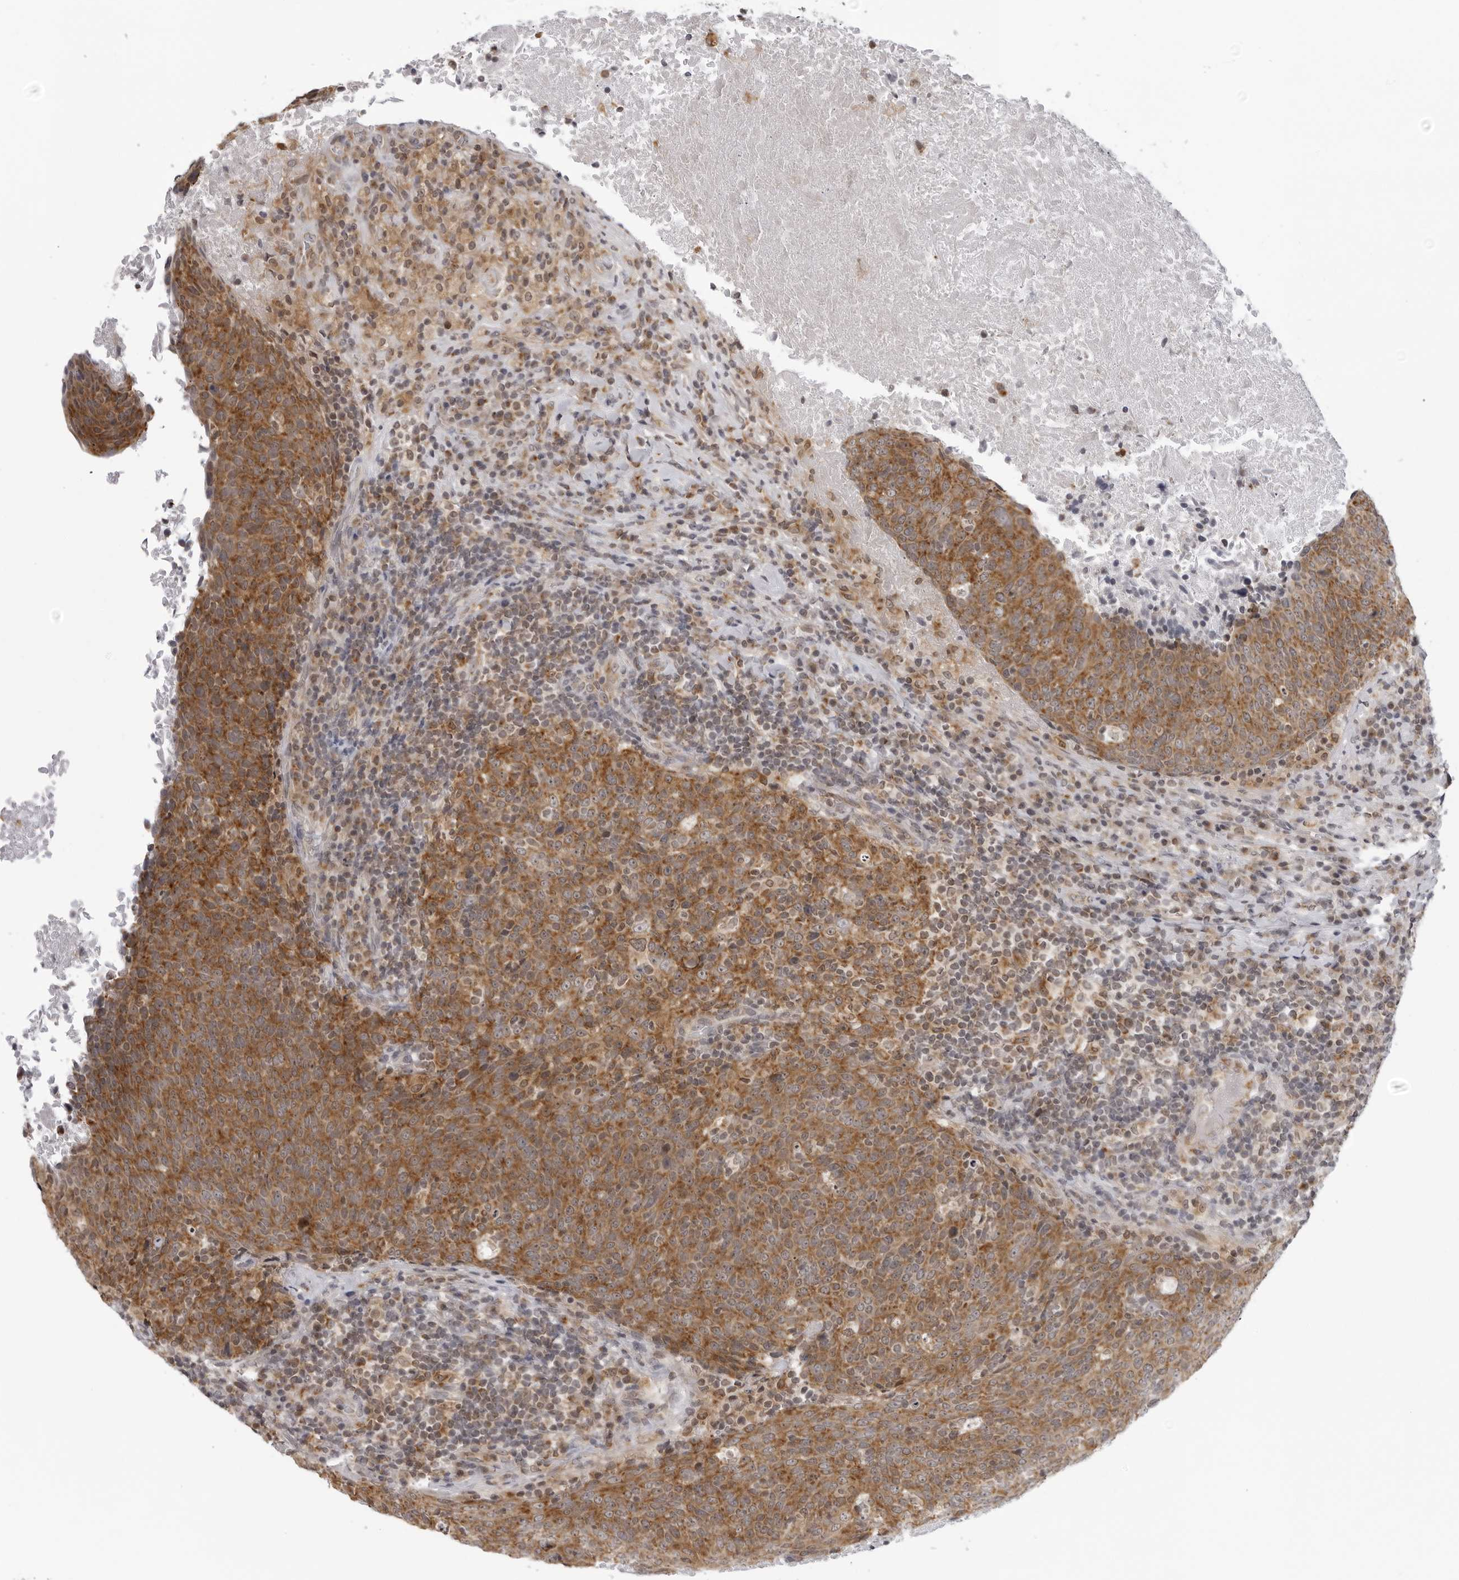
{"staining": {"intensity": "moderate", "quantity": ">75%", "location": "cytoplasmic/membranous"}, "tissue": "head and neck cancer", "cell_type": "Tumor cells", "image_type": "cancer", "snomed": [{"axis": "morphology", "description": "Squamous cell carcinoma, NOS"}, {"axis": "morphology", "description": "Squamous cell carcinoma, metastatic, NOS"}, {"axis": "topography", "description": "Lymph node"}, {"axis": "topography", "description": "Head-Neck"}], "caption": "Head and neck metastatic squamous cell carcinoma stained with a protein marker displays moderate staining in tumor cells.", "gene": "MRPS15", "patient": {"sex": "male", "age": 62}}